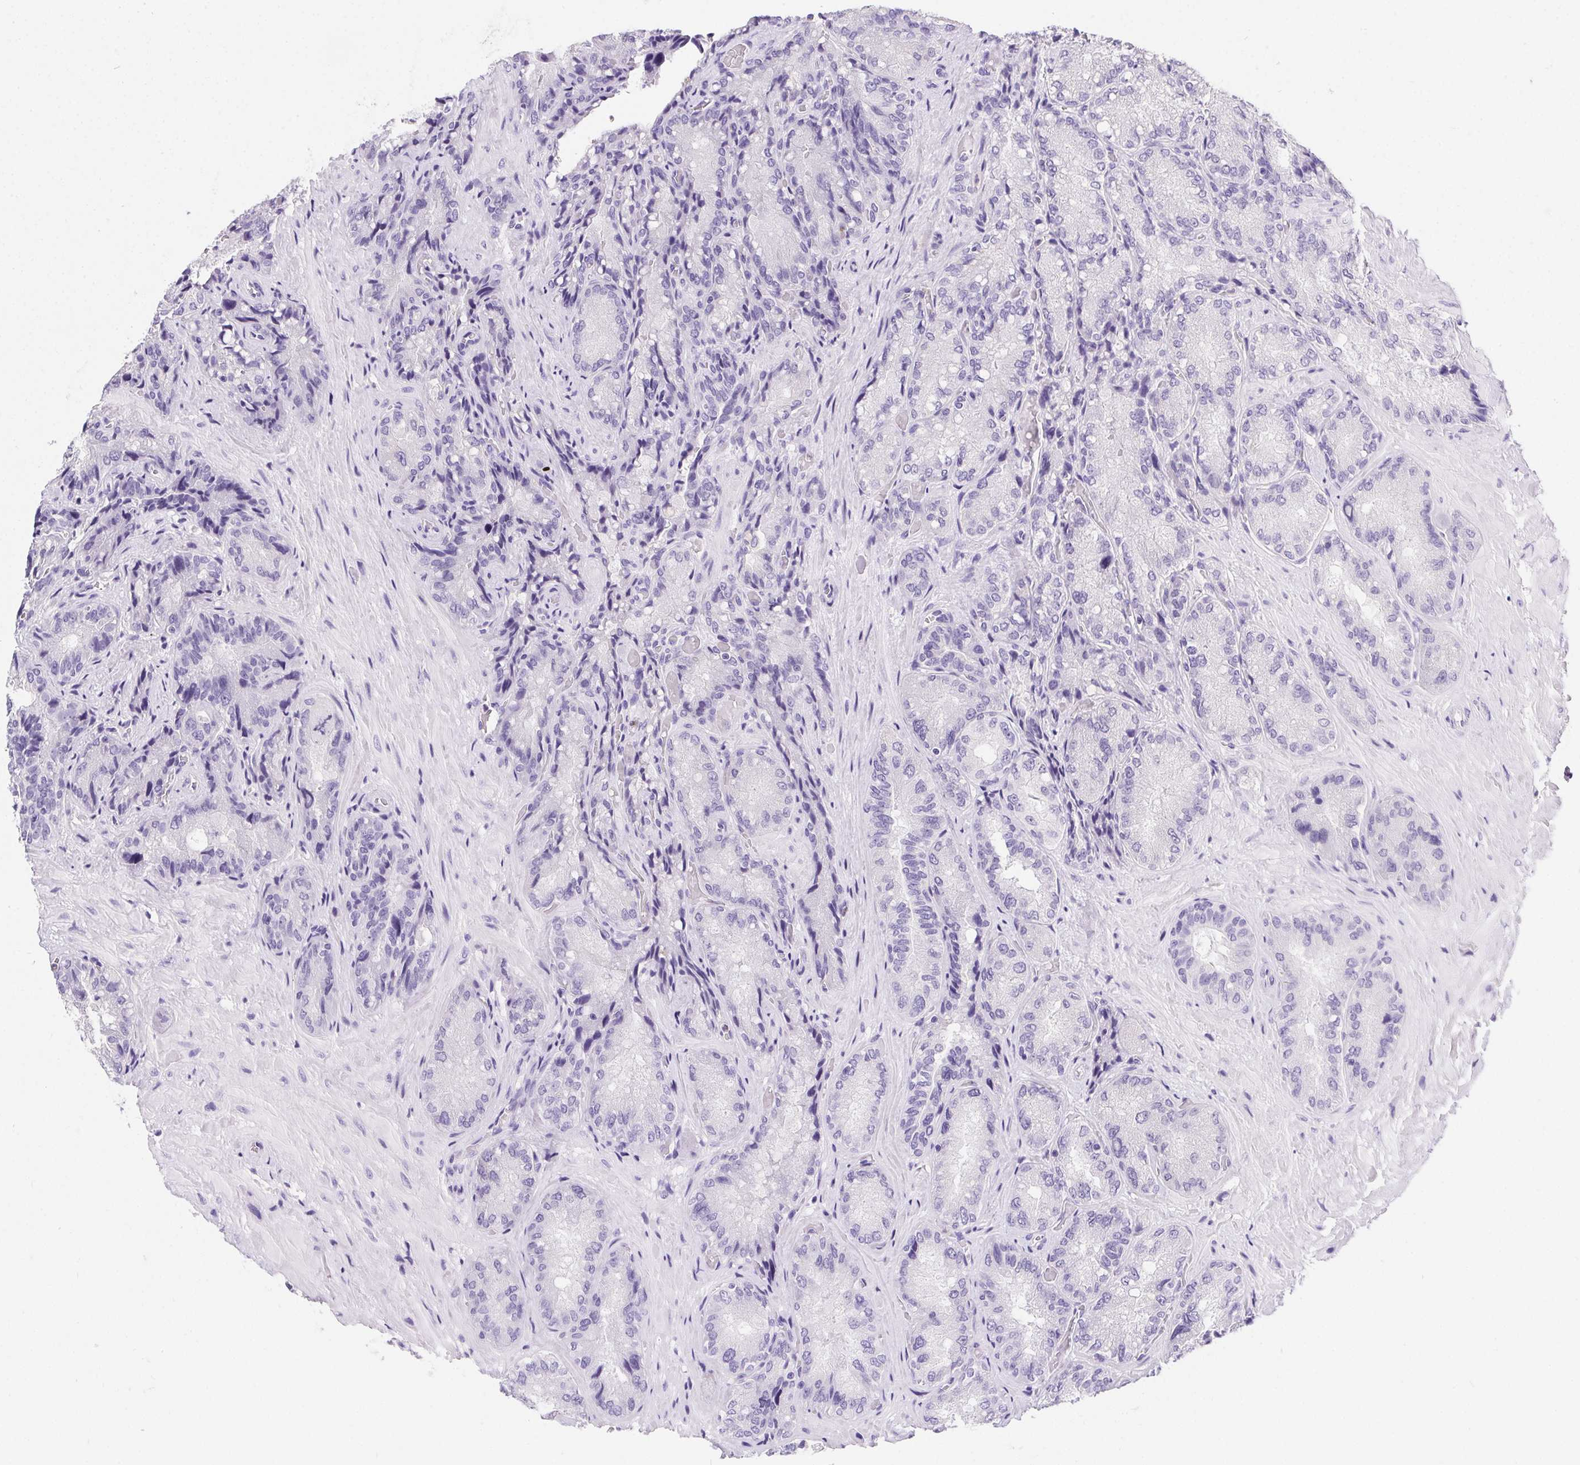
{"staining": {"intensity": "negative", "quantity": "none", "location": "none"}, "tissue": "seminal vesicle", "cell_type": "Glandular cells", "image_type": "normal", "snomed": [{"axis": "morphology", "description": "Normal tissue, NOS"}, {"axis": "topography", "description": "Seminal veicle"}], "caption": "An immunohistochemistry histopathology image of unremarkable seminal vesicle is shown. There is no staining in glandular cells of seminal vesicle. (Stains: DAB (3,3'-diaminobenzidine) immunohistochemistry with hematoxylin counter stain, Microscopy: brightfield microscopy at high magnification).", "gene": "SSTR4", "patient": {"sex": "male", "age": 57}}